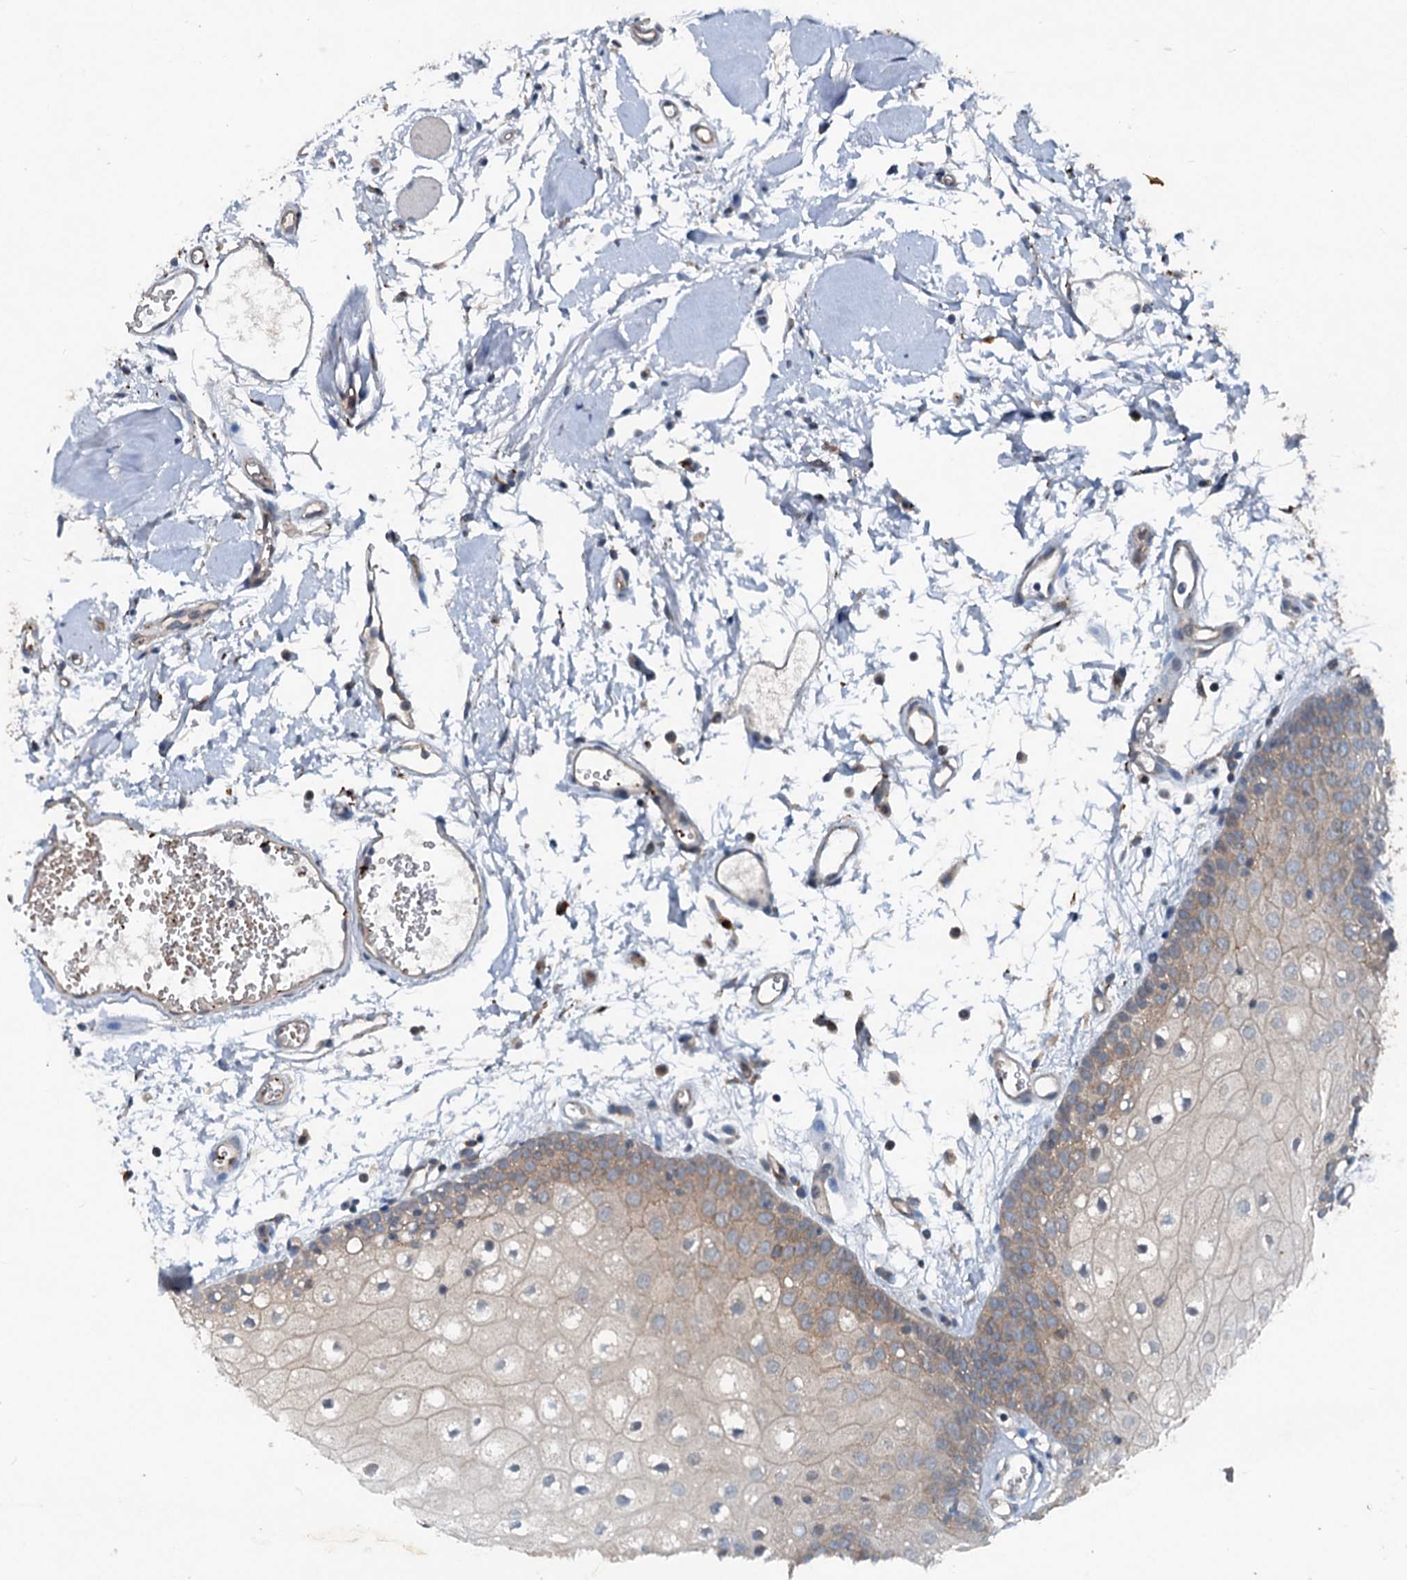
{"staining": {"intensity": "moderate", "quantity": "25%-75%", "location": "cytoplasmic/membranous"}, "tissue": "oral mucosa", "cell_type": "Squamous epithelial cells", "image_type": "normal", "snomed": [{"axis": "morphology", "description": "Normal tissue, NOS"}, {"axis": "topography", "description": "Oral tissue"}, {"axis": "topography", "description": "Tounge, NOS"}], "caption": "This histopathology image exhibits benign oral mucosa stained with IHC to label a protein in brown. The cytoplasmic/membranous of squamous epithelial cells show moderate positivity for the protein. Nuclei are counter-stained blue.", "gene": "N4BP2L2", "patient": {"sex": "female", "age": 73}}